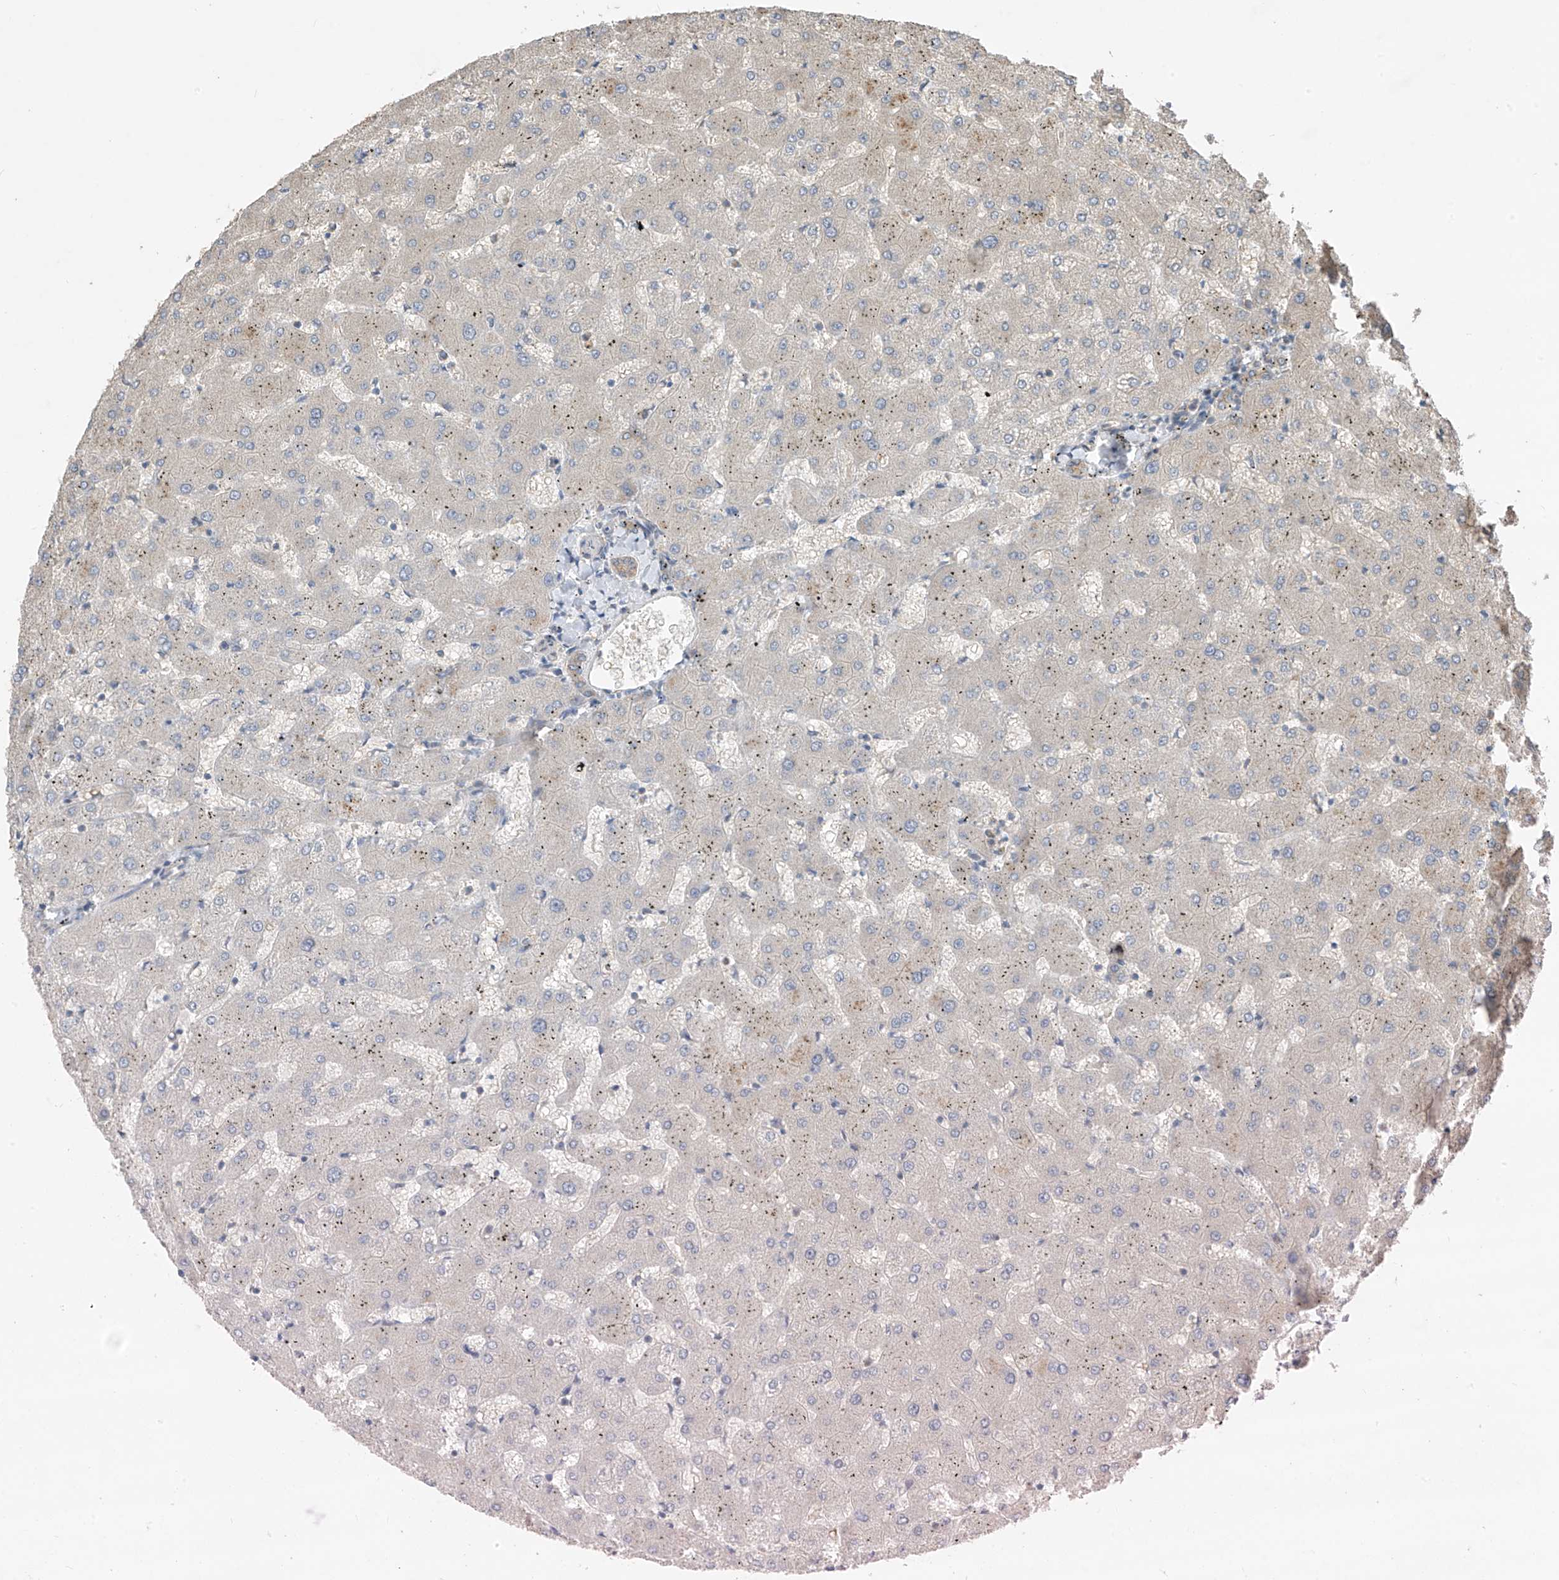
{"staining": {"intensity": "weak", "quantity": "25%-75%", "location": "cytoplasmic/membranous"}, "tissue": "liver", "cell_type": "Cholangiocytes", "image_type": "normal", "snomed": [{"axis": "morphology", "description": "Normal tissue, NOS"}, {"axis": "topography", "description": "Liver"}], "caption": "Immunohistochemistry (DAB) staining of benign human liver reveals weak cytoplasmic/membranous protein positivity in approximately 25%-75% of cholangiocytes. The protein of interest is shown in brown color, while the nuclei are stained blue.", "gene": "PHACTR4", "patient": {"sex": "female", "age": 63}}